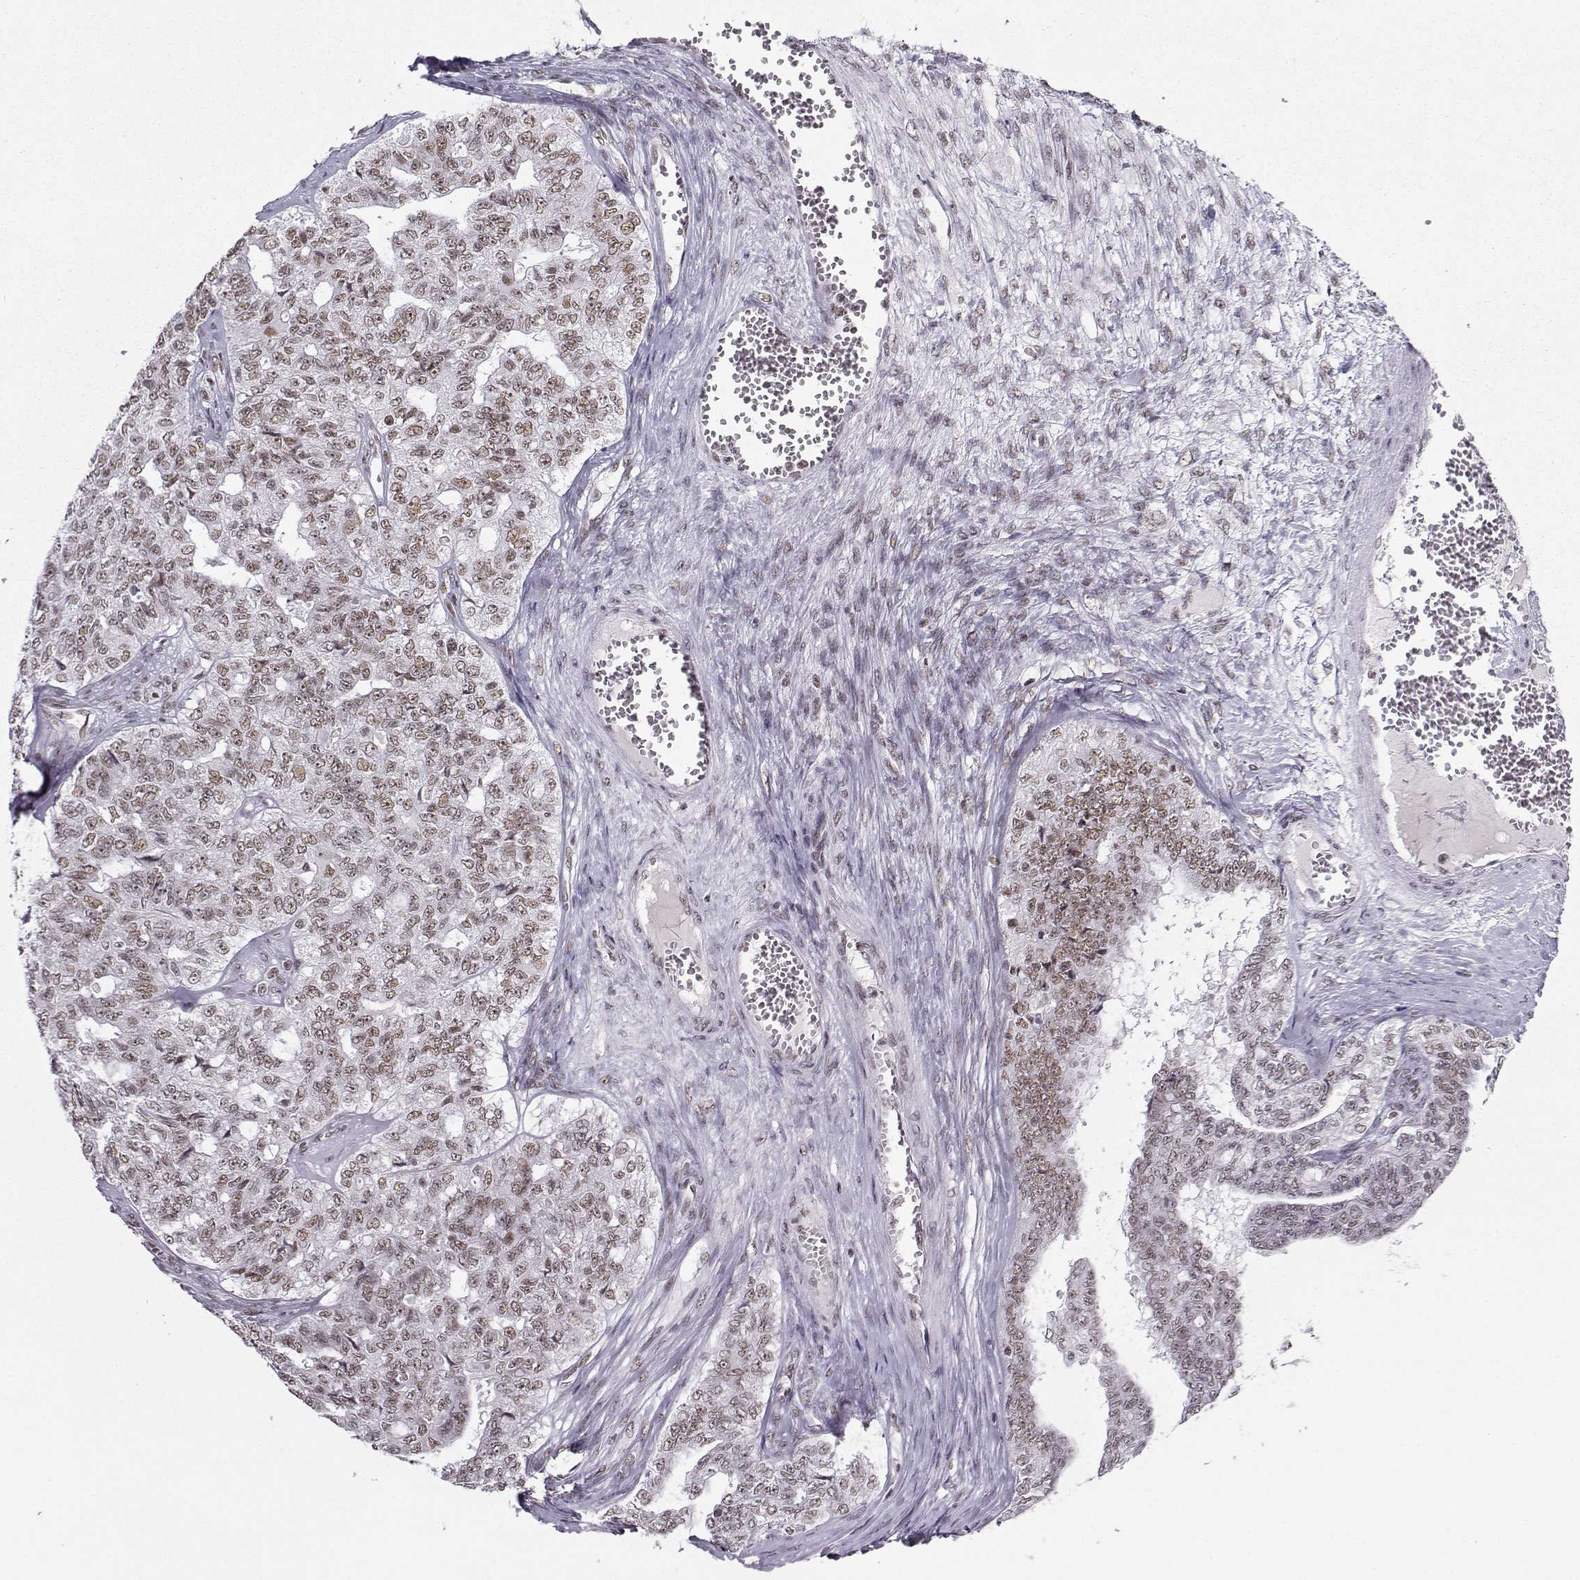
{"staining": {"intensity": "negative", "quantity": "none", "location": "none"}, "tissue": "ovarian cancer", "cell_type": "Tumor cells", "image_type": "cancer", "snomed": [{"axis": "morphology", "description": "Cystadenocarcinoma, serous, NOS"}, {"axis": "topography", "description": "Ovary"}], "caption": "The histopathology image reveals no significant staining in tumor cells of serous cystadenocarcinoma (ovarian).", "gene": "SNRPB2", "patient": {"sex": "female", "age": 71}}